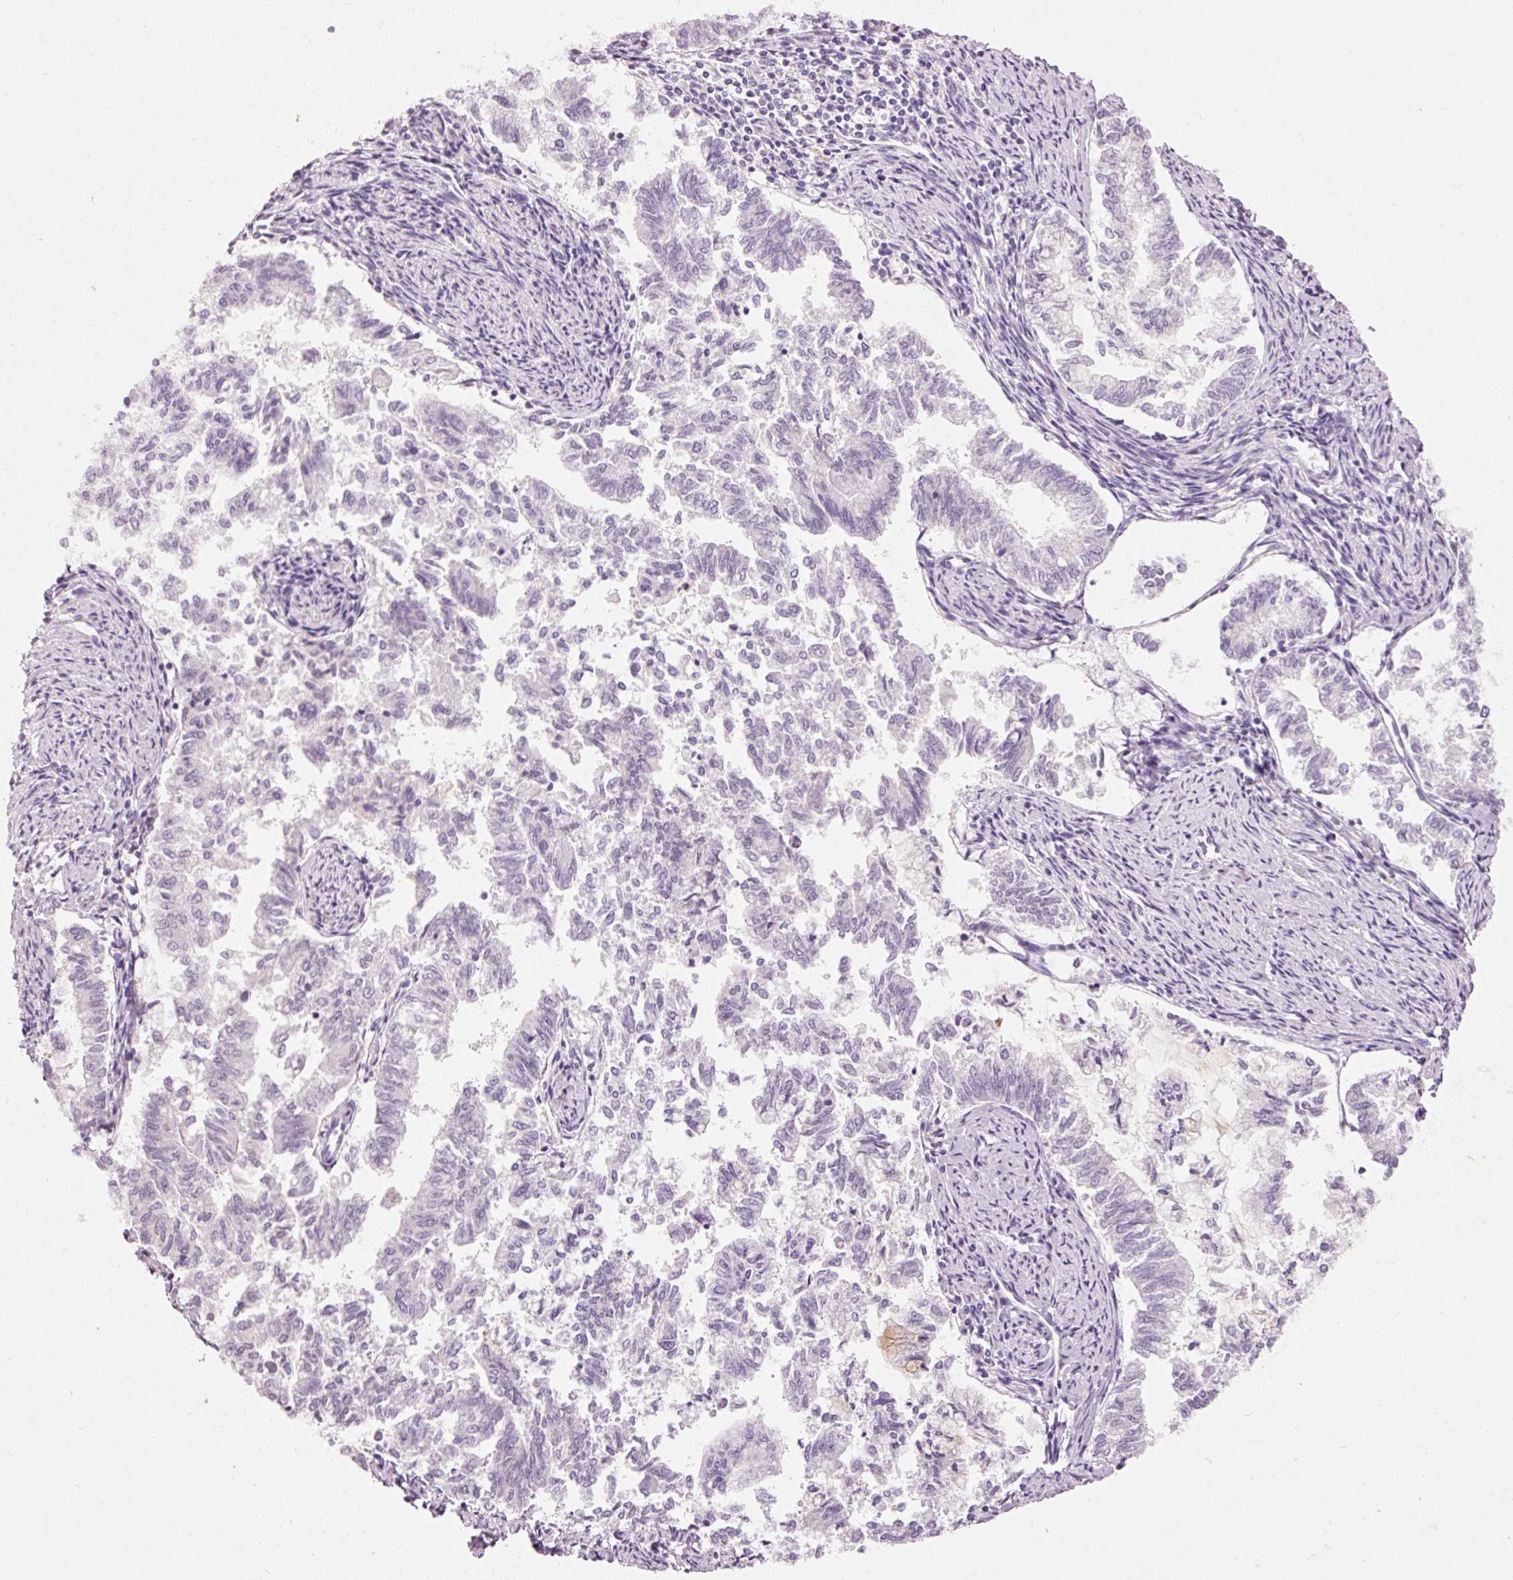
{"staining": {"intensity": "negative", "quantity": "none", "location": "none"}, "tissue": "endometrial cancer", "cell_type": "Tumor cells", "image_type": "cancer", "snomed": [{"axis": "morphology", "description": "Adenocarcinoma, NOS"}, {"axis": "topography", "description": "Endometrium"}], "caption": "Immunohistochemical staining of human endometrial adenocarcinoma exhibits no significant expression in tumor cells.", "gene": "MUC5AC", "patient": {"sex": "female", "age": 79}}